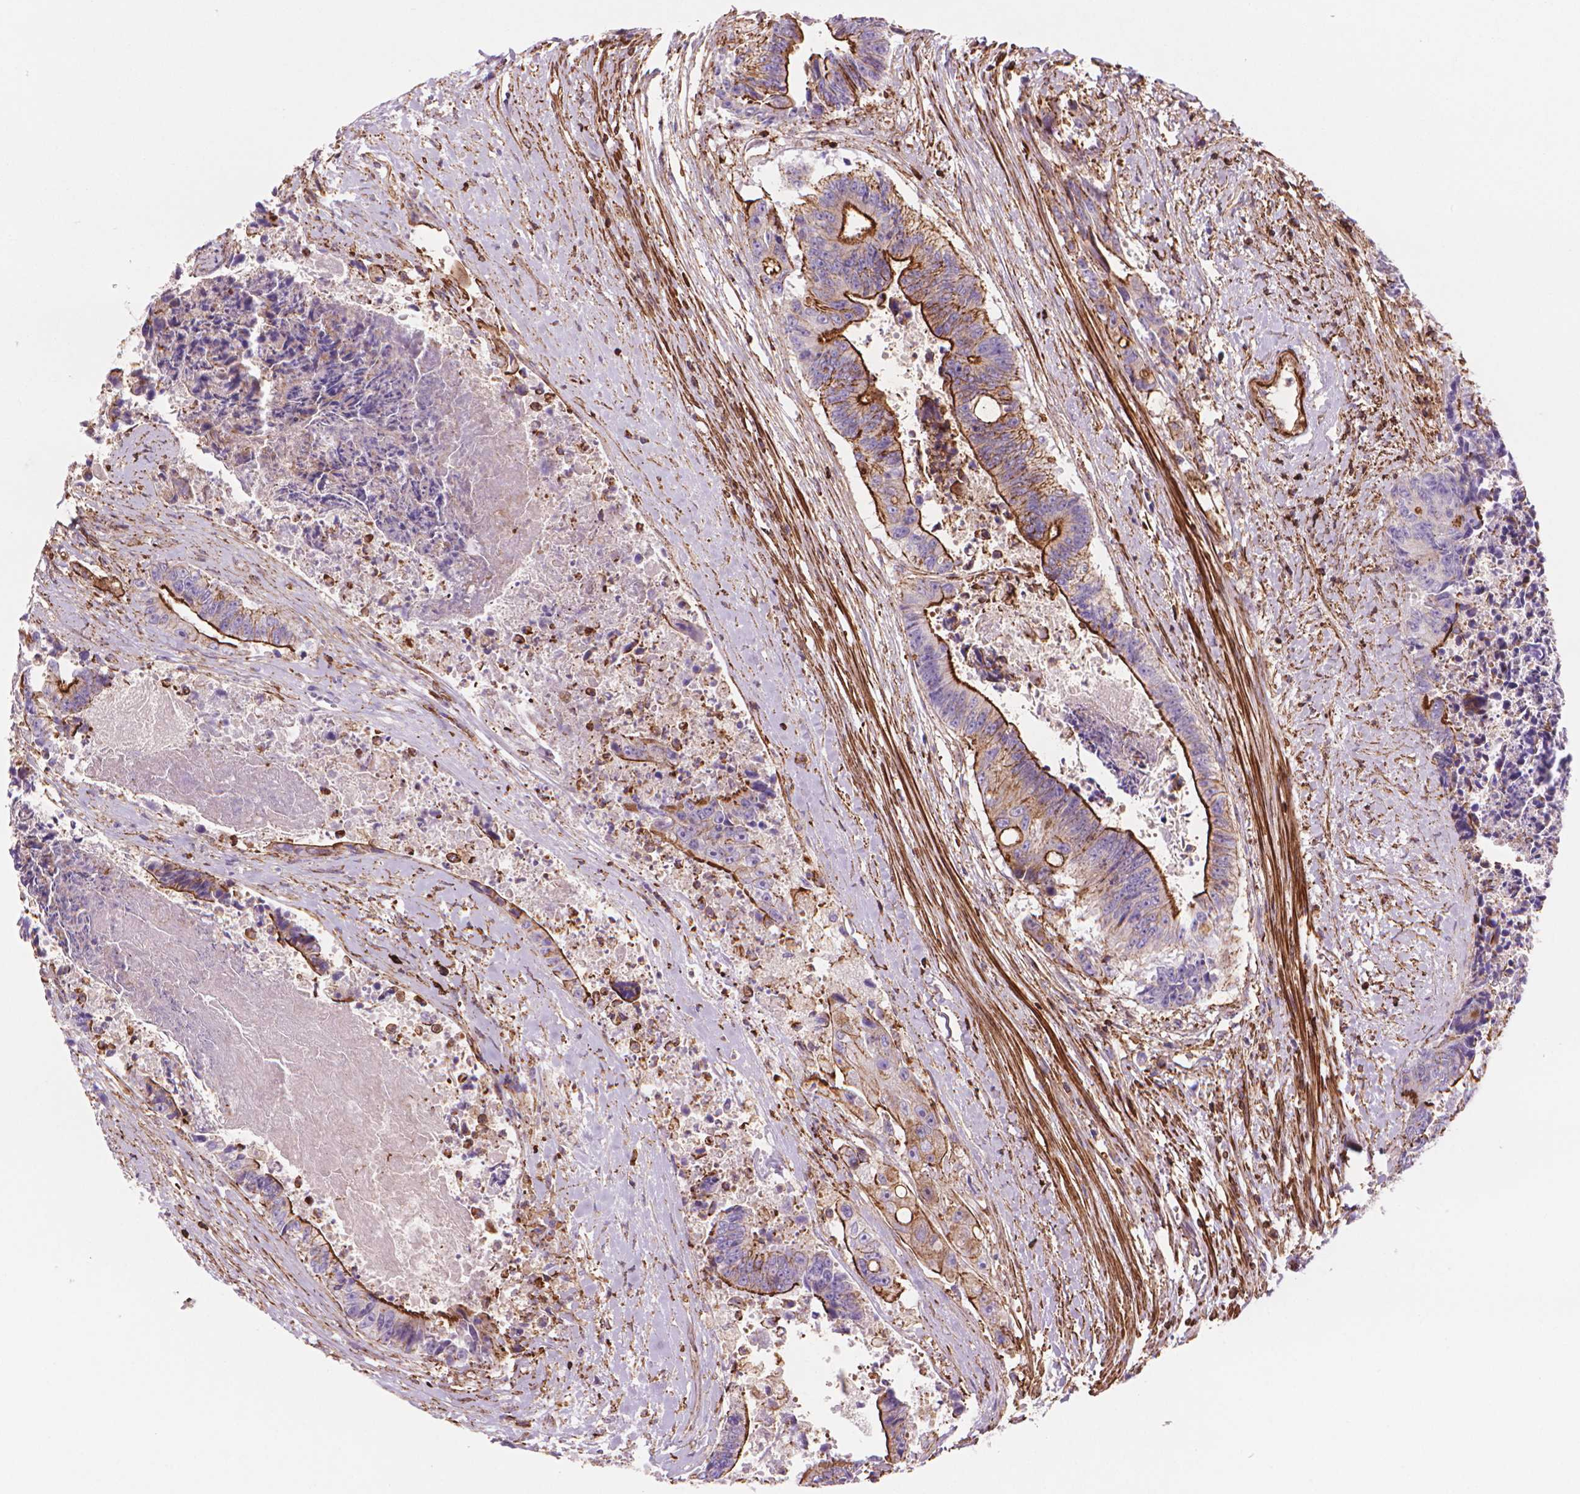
{"staining": {"intensity": "strong", "quantity": "25%-75%", "location": "cytoplasmic/membranous"}, "tissue": "colorectal cancer", "cell_type": "Tumor cells", "image_type": "cancer", "snomed": [{"axis": "morphology", "description": "Adenocarcinoma, NOS"}, {"axis": "topography", "description": "Rectum"}], "caption": "Immunohistochemistry (IHC) photomicrograph of colorectal cancer stained for a protein (brown), which exhibits high levels of strong cytoplasmic/membranous staining in approximately 25%-75% of tumor cells.", "gene": "PATJ", "patient": {"sex": "male", "age": 54}}